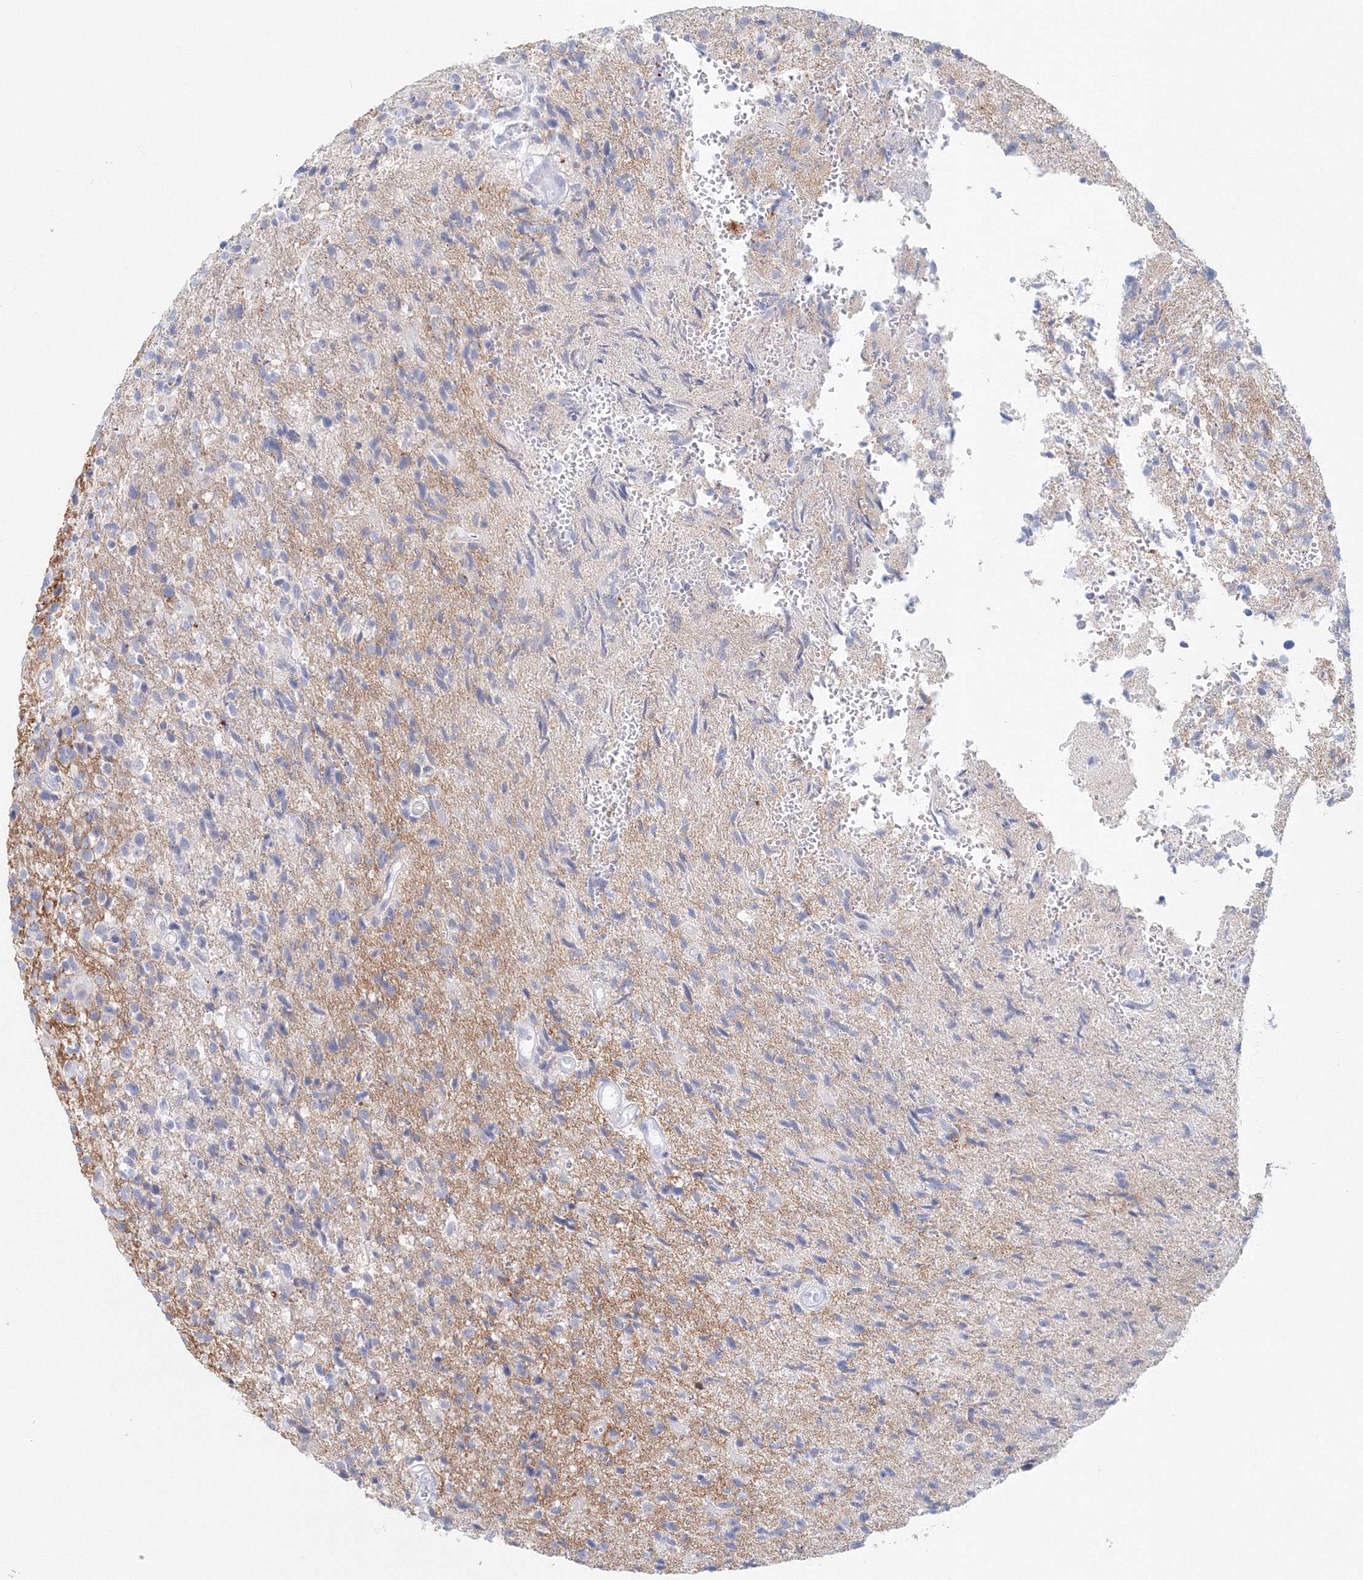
{"staining": {"intensity": "negative", "quantity": "none", "location": "none"}, "tissue": "glioma", "cell_type": "Tumor cells", "image_type": "cancer", "snomed": [{"axis": "morphology", "description": "Glioma, malignant, High grade"}, {"axis": "topography", "description": "Brain"}], "caption": "IHC micrograph of neoplastic tissue: human malignant glioma (high-grade) stained with DAB (3,3'-diaminobenzidine) displays no significant protein positivity in tumor cells.", "gene": "VSIG1", "patient": {"sex": "male", "age": 72}}